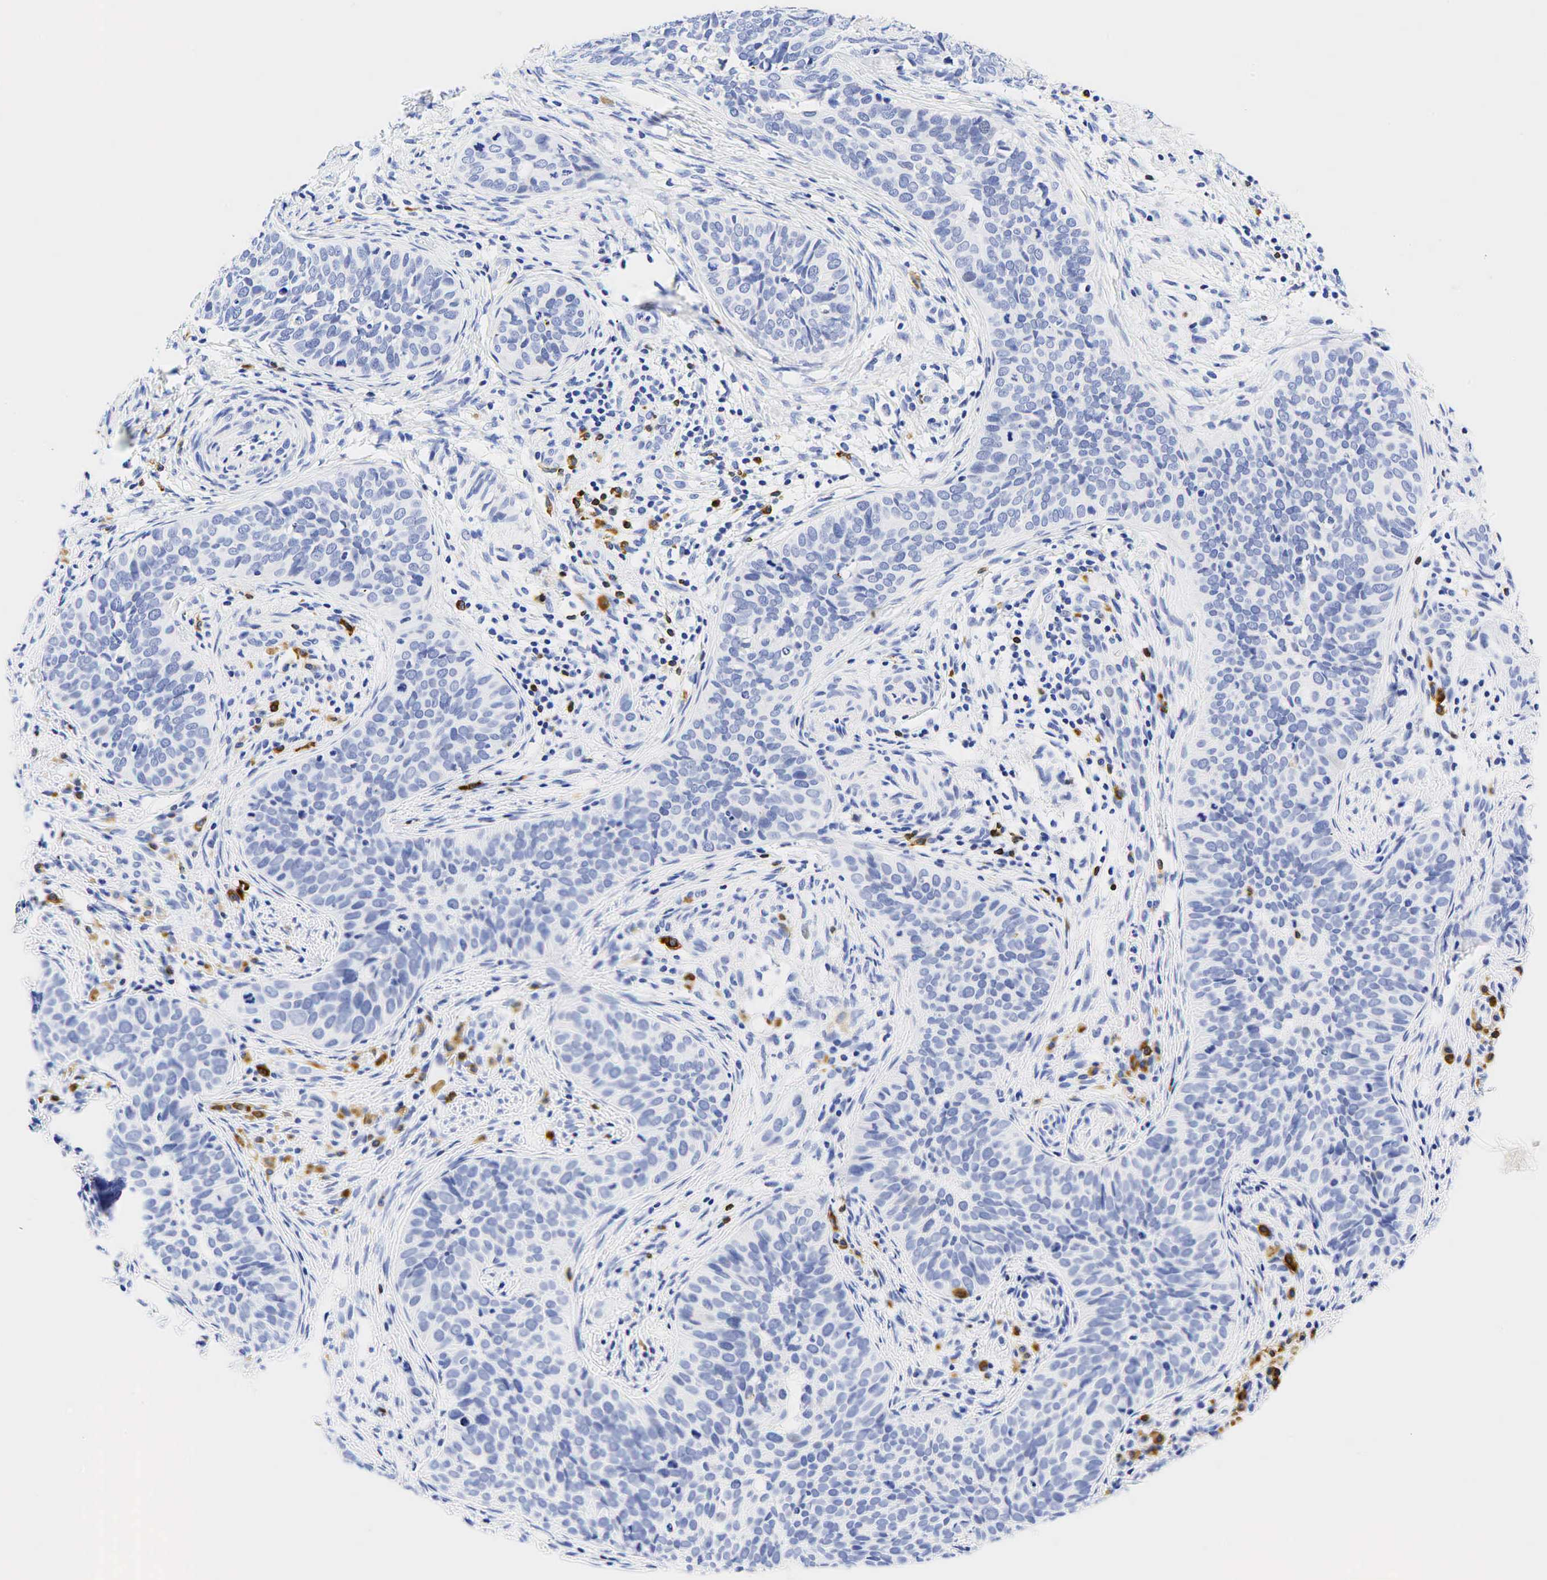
{"staining": {"intensity": "negative", "quantity": "none", "location": "none"}, "tissue": "cervical cancer", "cell_type": "Tumor cells", "image_type": "cancer", "snomed": [{"axis": "morphology", "description": "Squamous cell carcinoma, NOS"}, {"axis": "topography", "description": "Cervix"}], "caption": "High magnification brightfield microscopy of cervical squamous cell carcinoma stained with DAB (brown) and counterstained with hematoxylin (blue): tumor cells show no significant positivity.", "gene": "CD79A", "patient": {"sex": "female", "age": 31}}